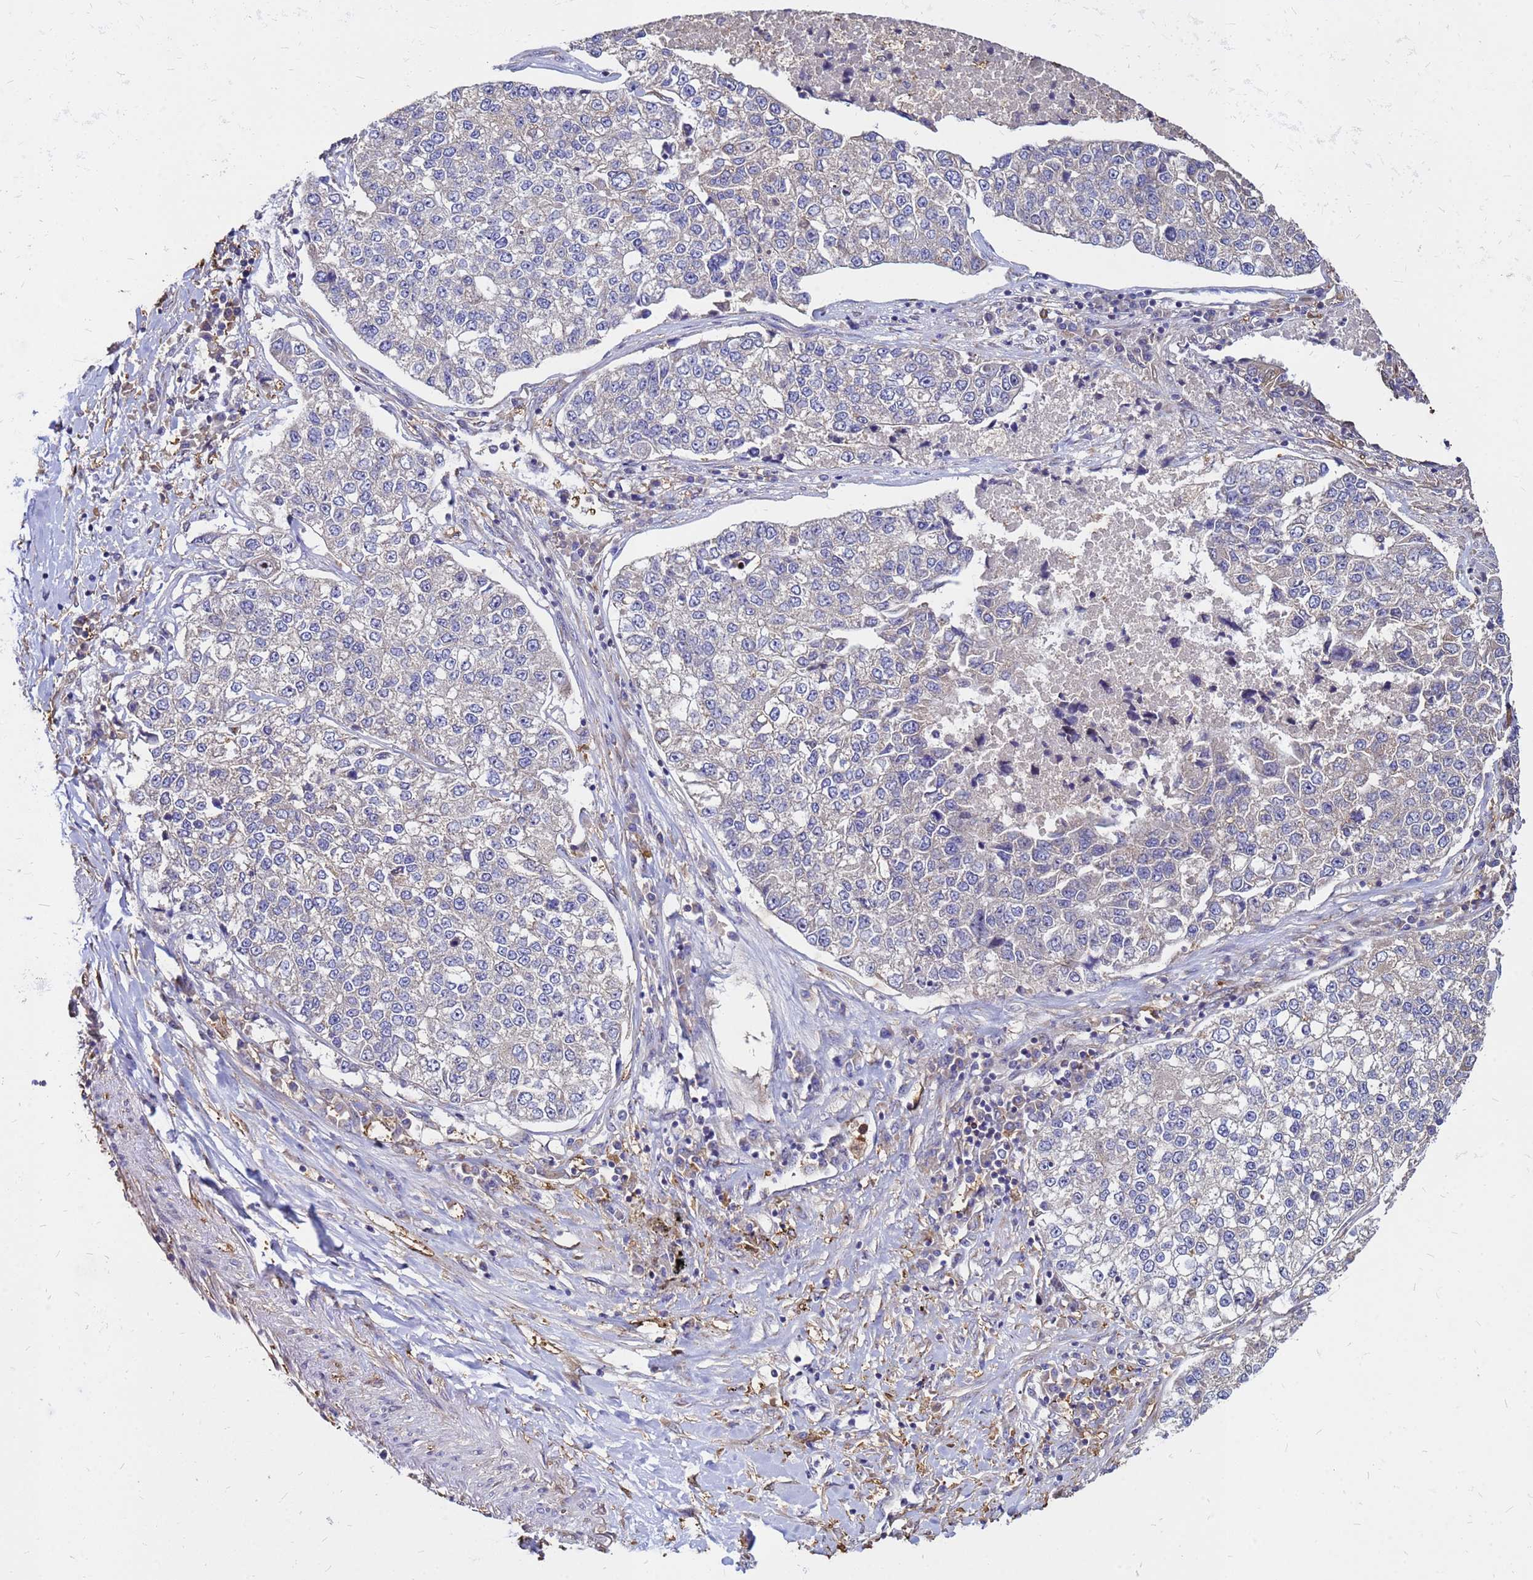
{"staining": {"intensity": "negative", "quantity": "none", "location": "none"}, "tissue": "lung cancer", "cell_type": "Tumor cells", "image_type": "cancer", "snomed": [{"axis": "morphology", "description": "Adenocarcinoma, NOS"}, {"axis": "topography", "description": "Lung"}], "caption": "IHC micrograph of neoplastic tissue: human adenocarcinoma (lung) stained with DAB demonstrates no significant protein expression in tumor cells. (Brightfield microscopy of DAB immunohistochemistry at high magnification).", "gene": "MOB2", "patient": {"sex": "male", "age": 49}}